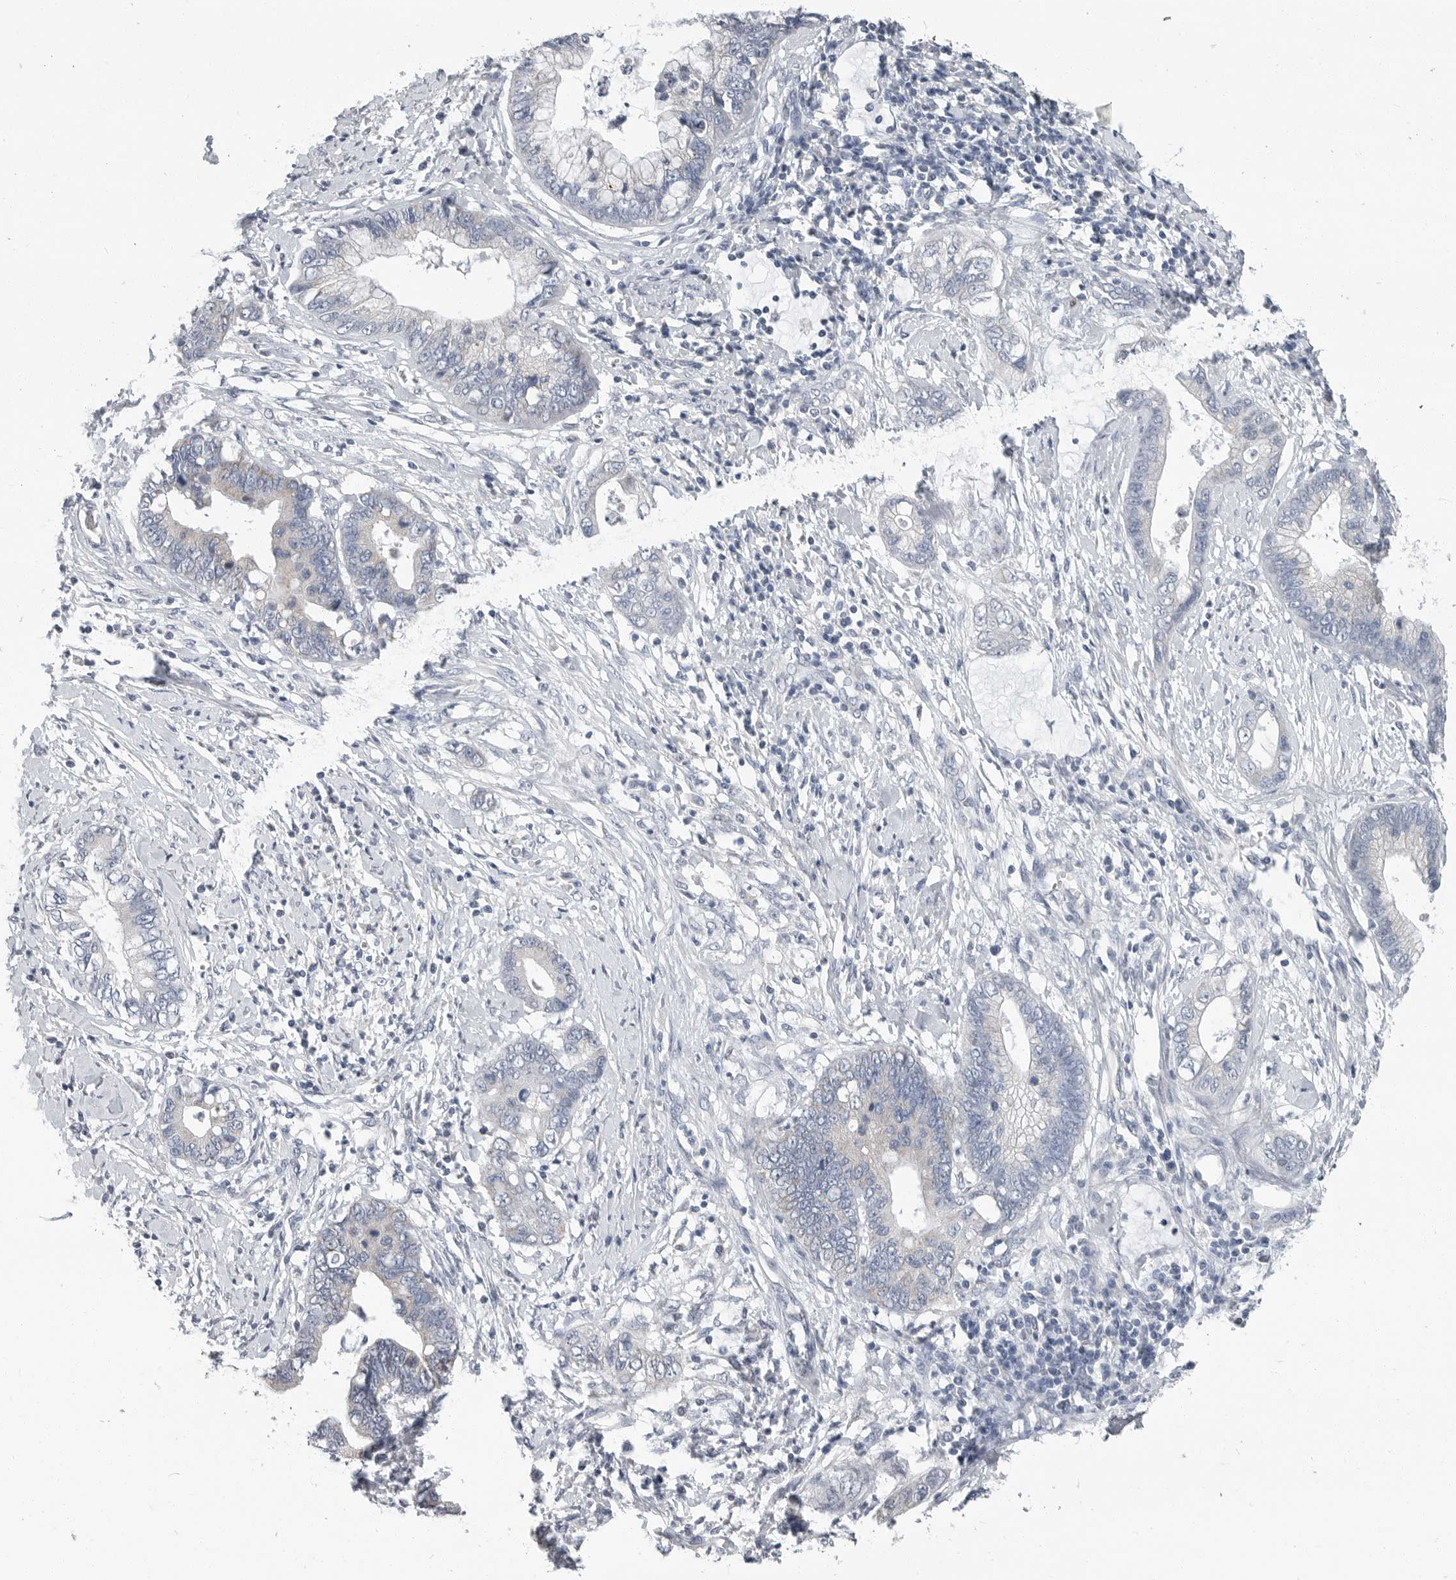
{"staining": {"intensity": "negative", "quantity": "none", "location": "none"}, "tissue": "cervical cancer", "cell_type": "Tumor cells", "image_type": "cancer", "snomed": [{"axis": "morphology", "description": "Adenocarcinoma, NOS"}, {"axis": "topography", "description": "Cervix"}], "caption": "There is no significant positivity in tumor cells of cervical adenocarcinoma. (DAB (3,3'-diaminobenzidine) immunohistochemistry with hematoxylin counter stain).", "gene": "PLN", "patient": {"sex": "female", "age": 44}}